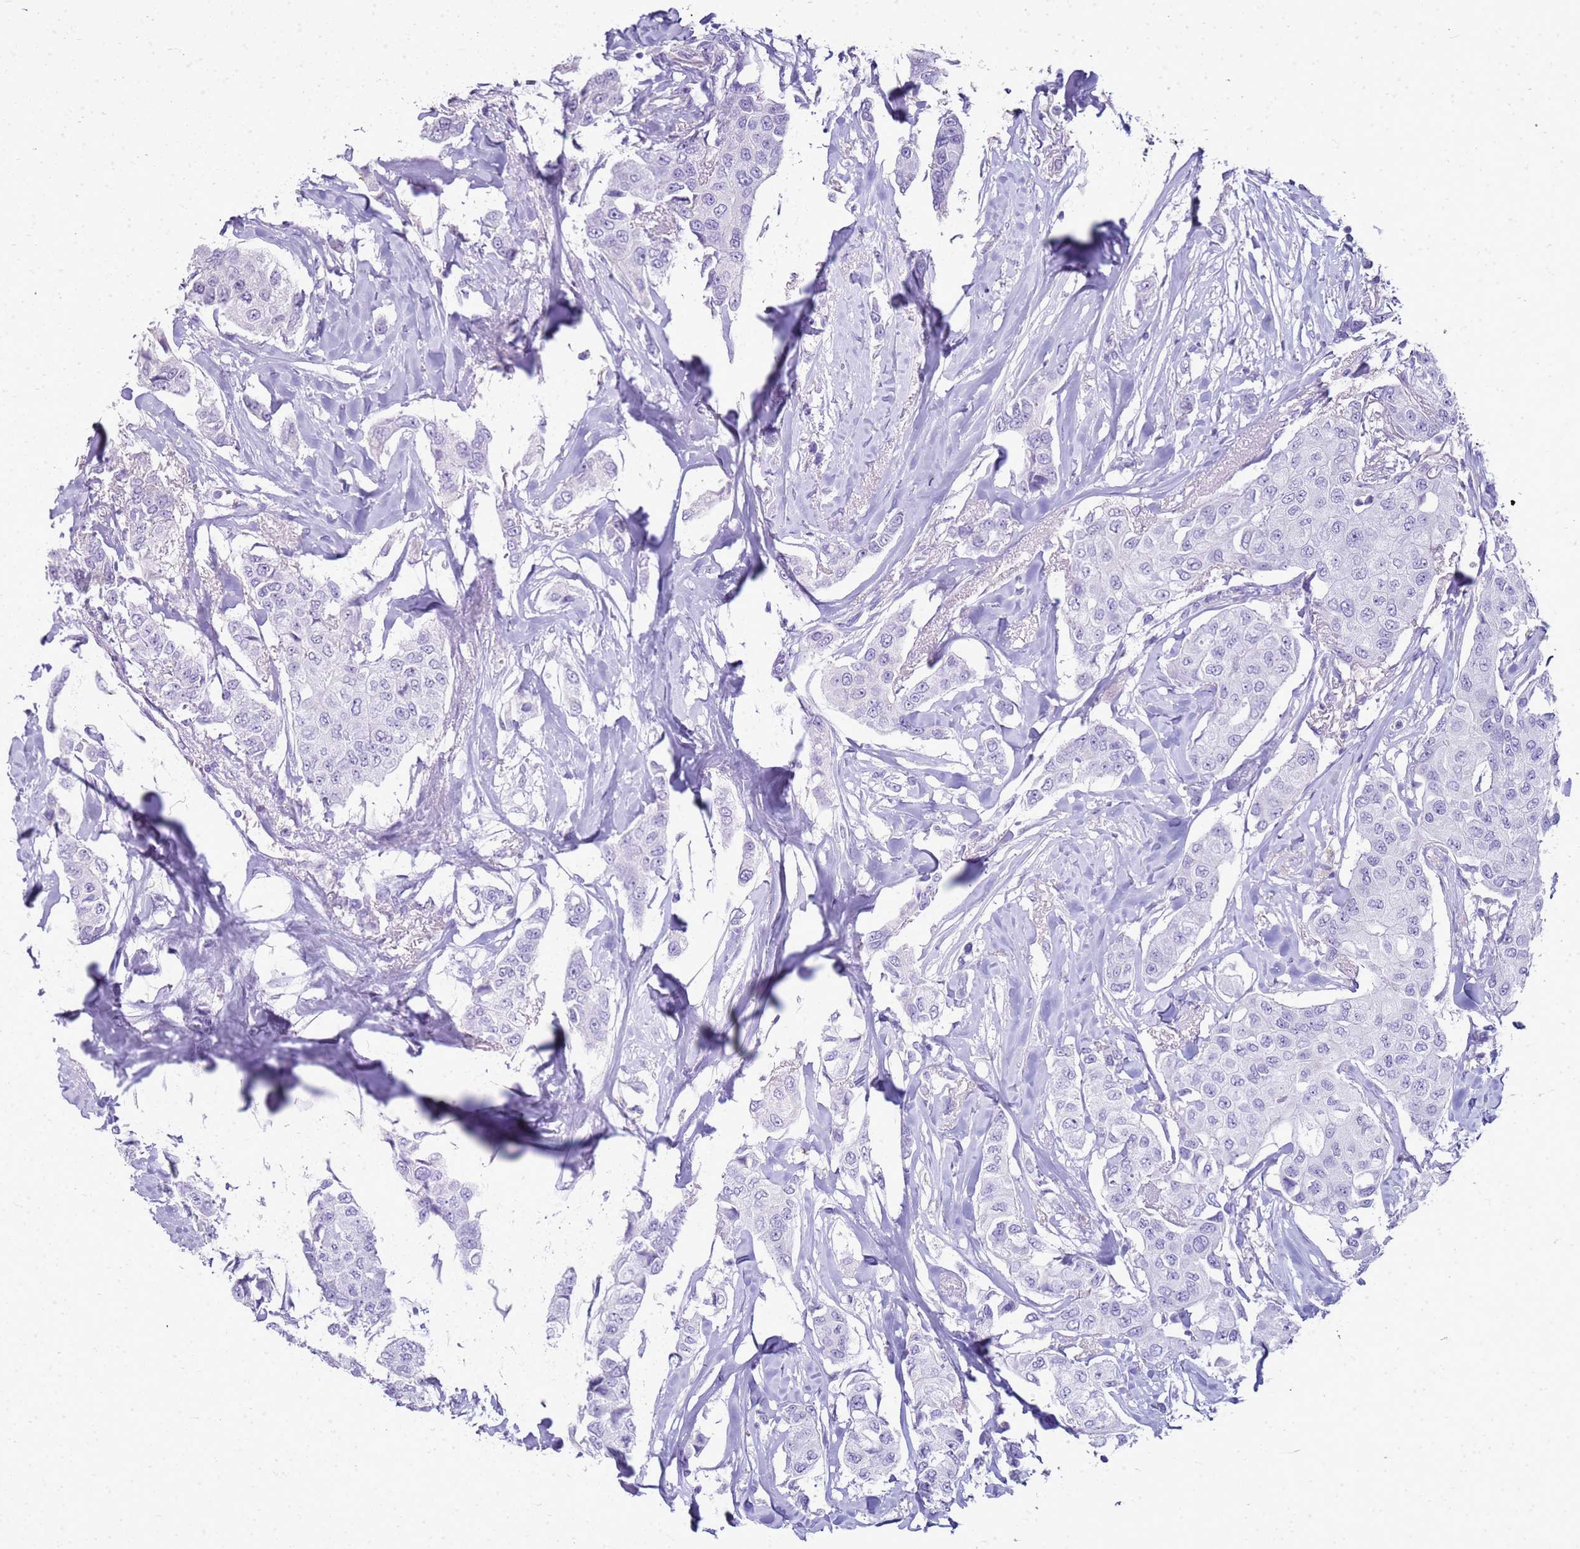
{"staining": {"intensity": "negative", "quantity": "none", "location": "none"}, "tissue": "breast cancer", "cell_type": "Tumor cells", "image_type": "cancer", "snomed": [{"axis": "morphology", "description": "Duct carcinoma"}, {"axis": "topography", "description": "Breast"}], "caption": "Breast intraductal carcinoma was stained to show a protein in brown. There is no significant staining in tumor cells.", "gene": "SULT1E1", "patient": {"sex": "female", "age": 80}}